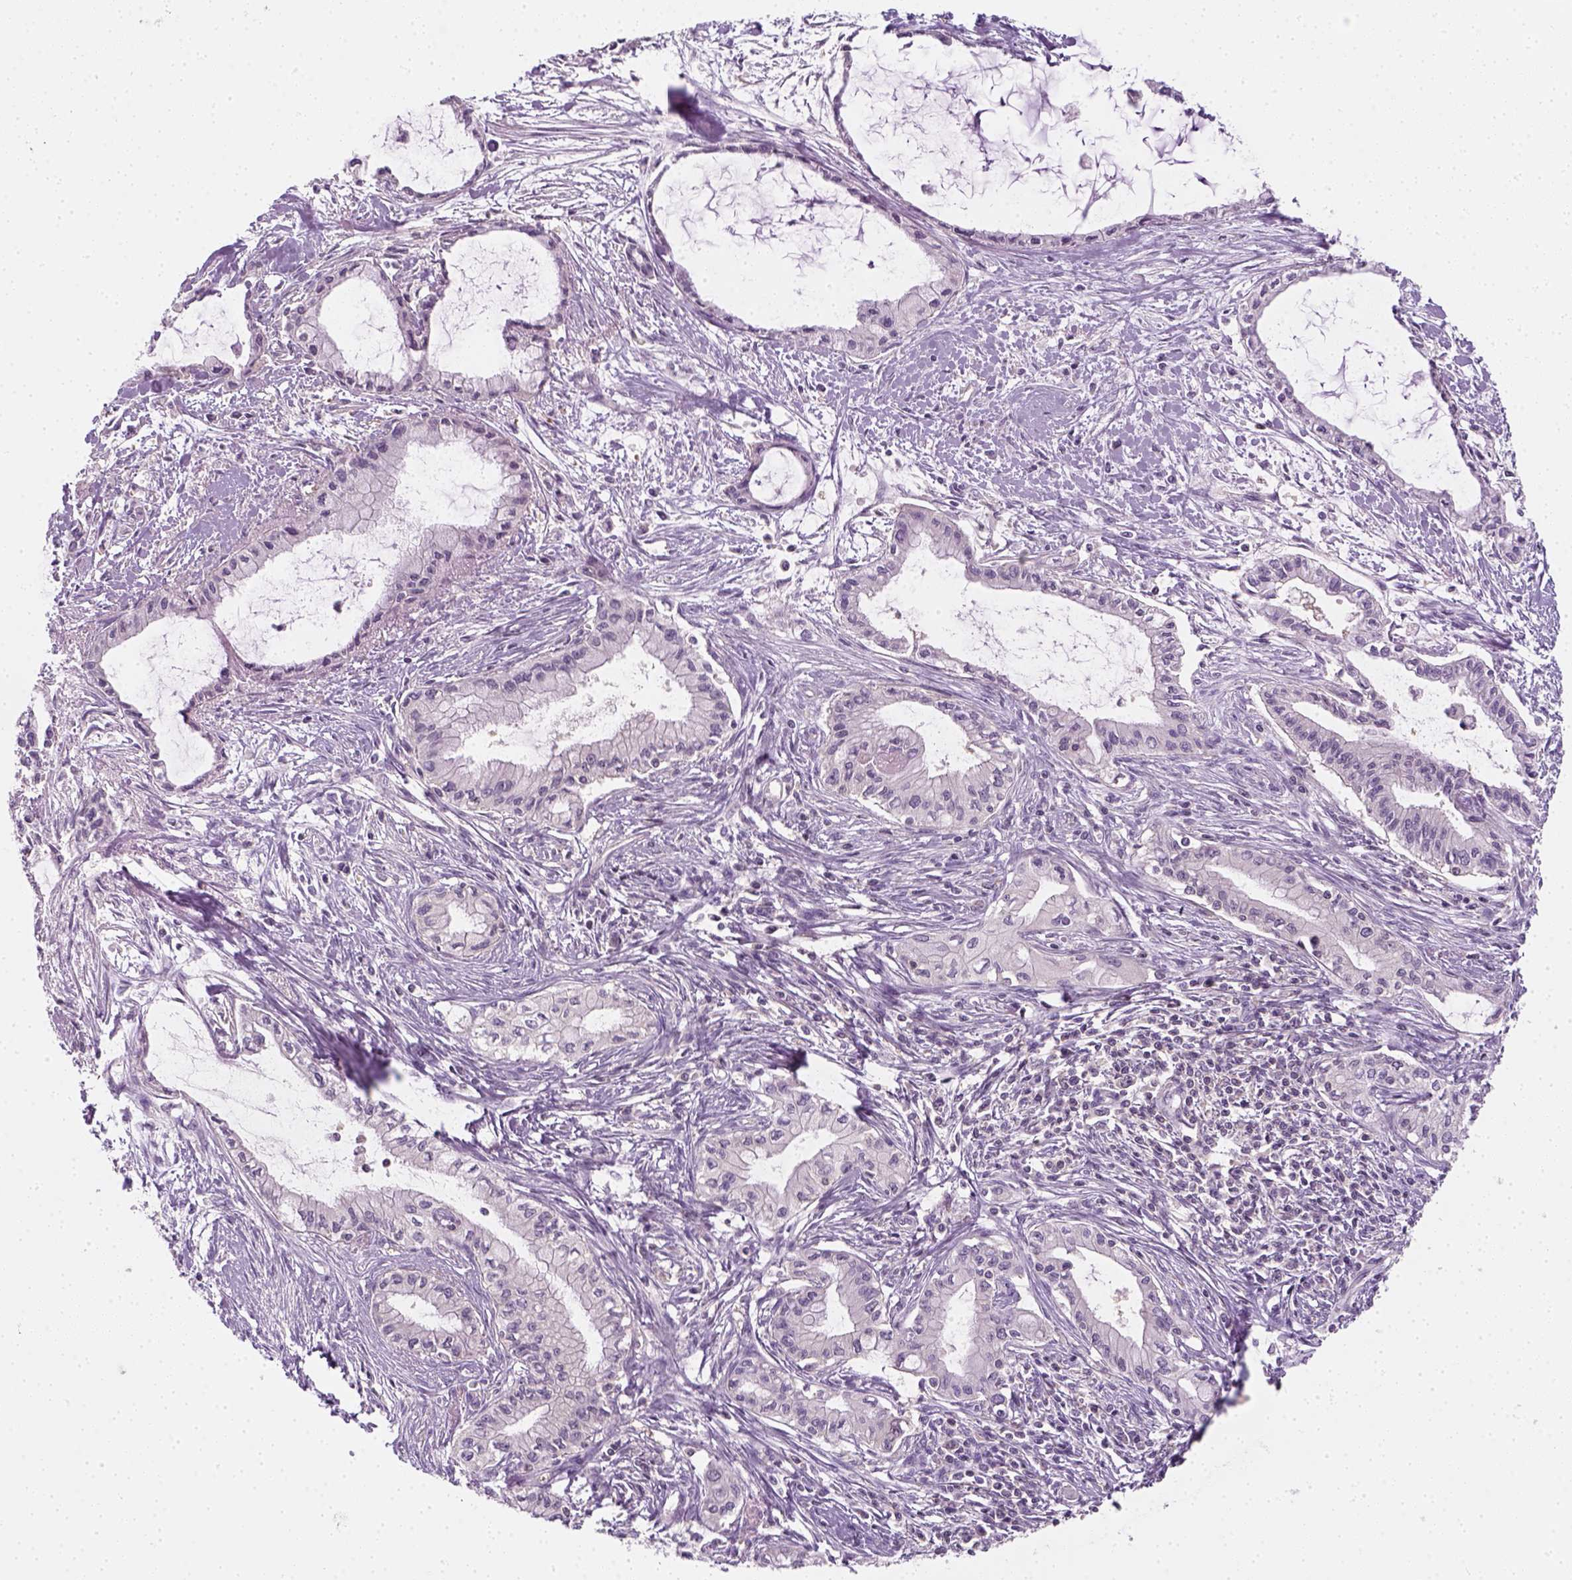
{"staining": {"intensity": "negative", "quantity": "none", "location": "none"}, "tissue": "pancreatic cancer", "cell_type": "Tumor cells", "image_type": "cancer", "snomed": [{"axis": "morphology", "description": "Adenocarcinoma, NOS"}, {"axis": "topography", "description": "Pancreas"}], "caption": "DAB (3,3'-diaminobenzidine) immunohistochemical staining of human pancreatic cancer (adenocarcinoma) shows no significant expression in tumor cells. (Immunohistochemistry (ihc), brightfield microscopy, high magnification).", "gene": "EPHB1", "patient": {"sex": "male", "age": 48}}